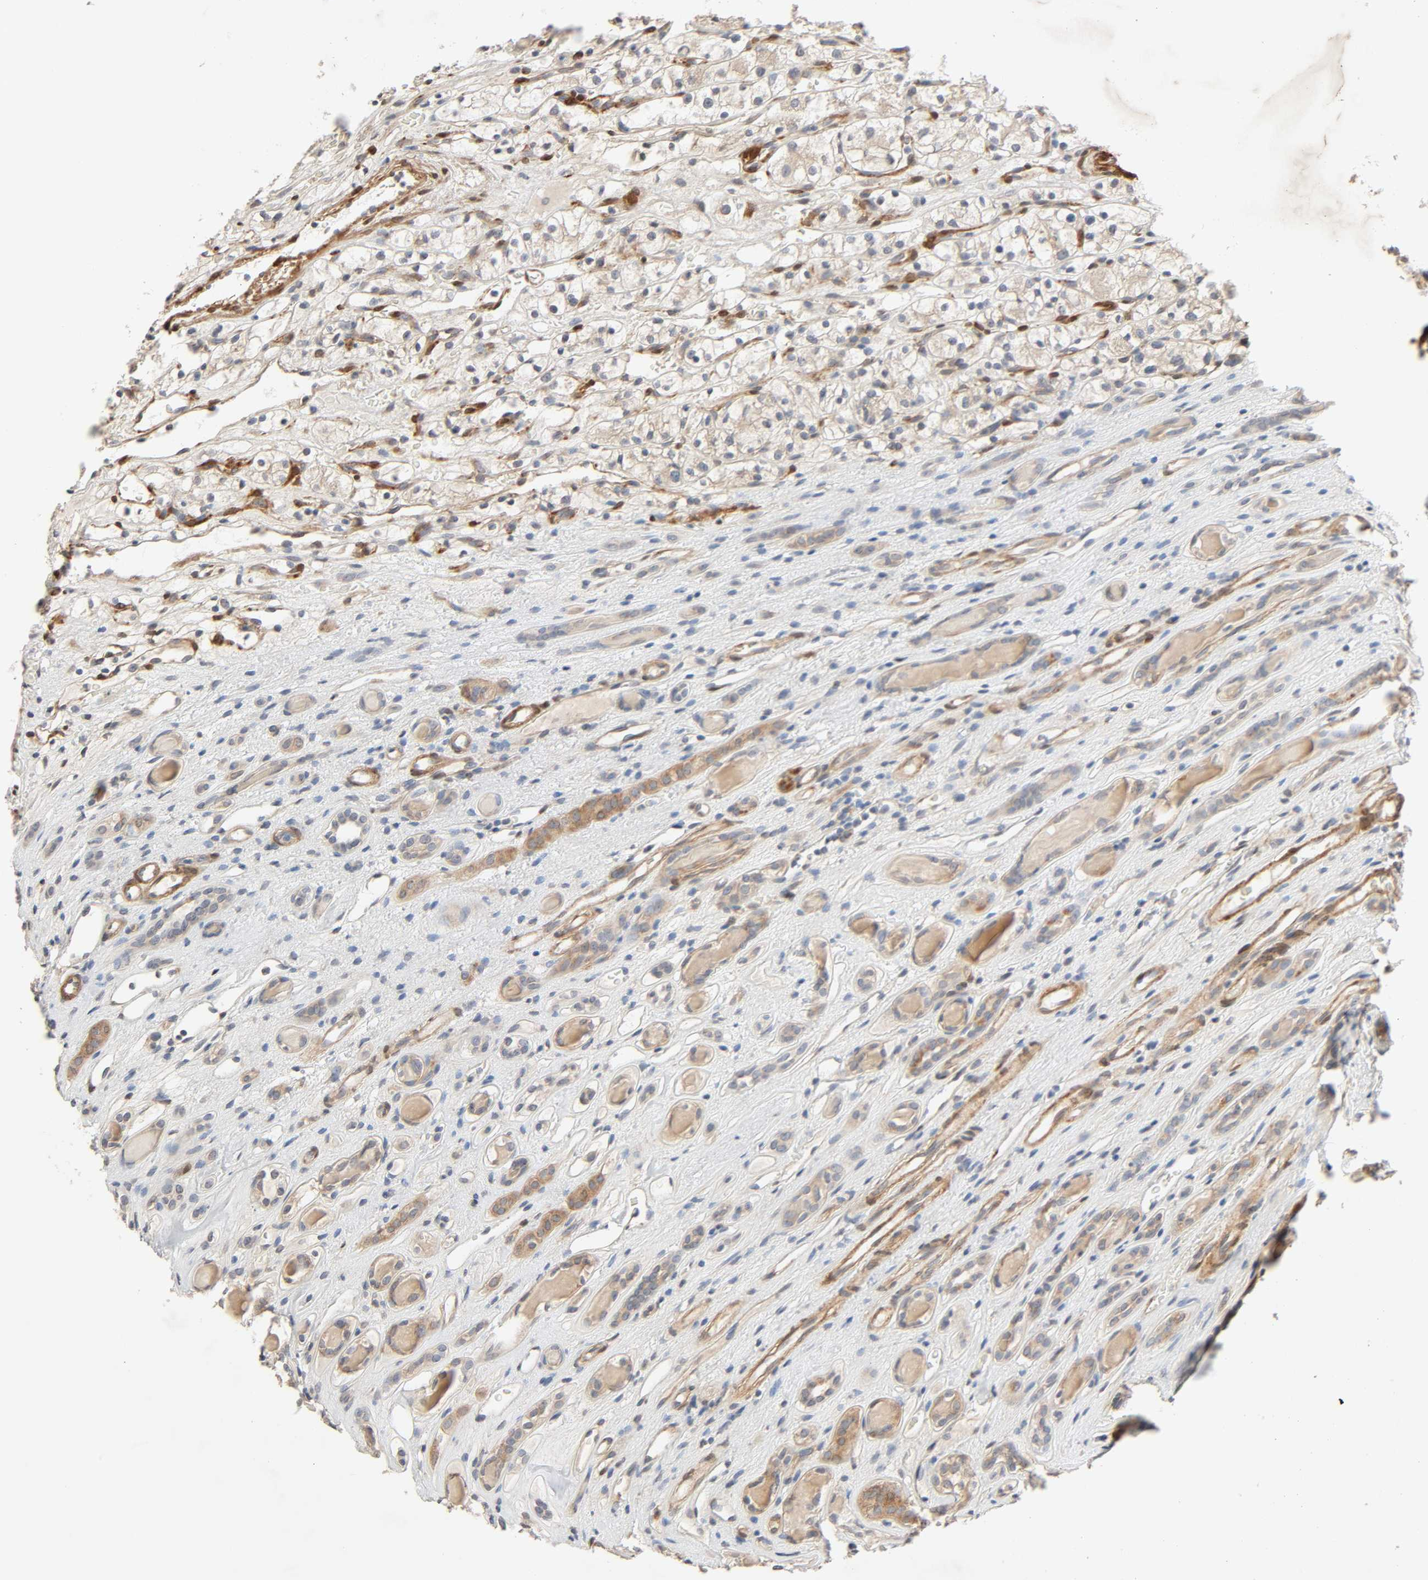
{"staining": {"intensity": "weak", "quantity": ">75%", "location": "cytoplasmic/membranous"}, "tissue": "renal cancer", "cell_type": "Tumor cells", "image_type": "cancer", "snomed": [{"axis": "morphology", "description": "Adenocarcinoma, NOS"}, {"axis": "topography", "description": "Kidney"}], "caption": "Immunohistochemistry (IHC) of human renal cancer reveals low levels of weak cytoplasmic/membranous positivity in approximately >75% of tumor cells.", "gene": "PTK2", "patient": {"sex": "female", "age": 60}}